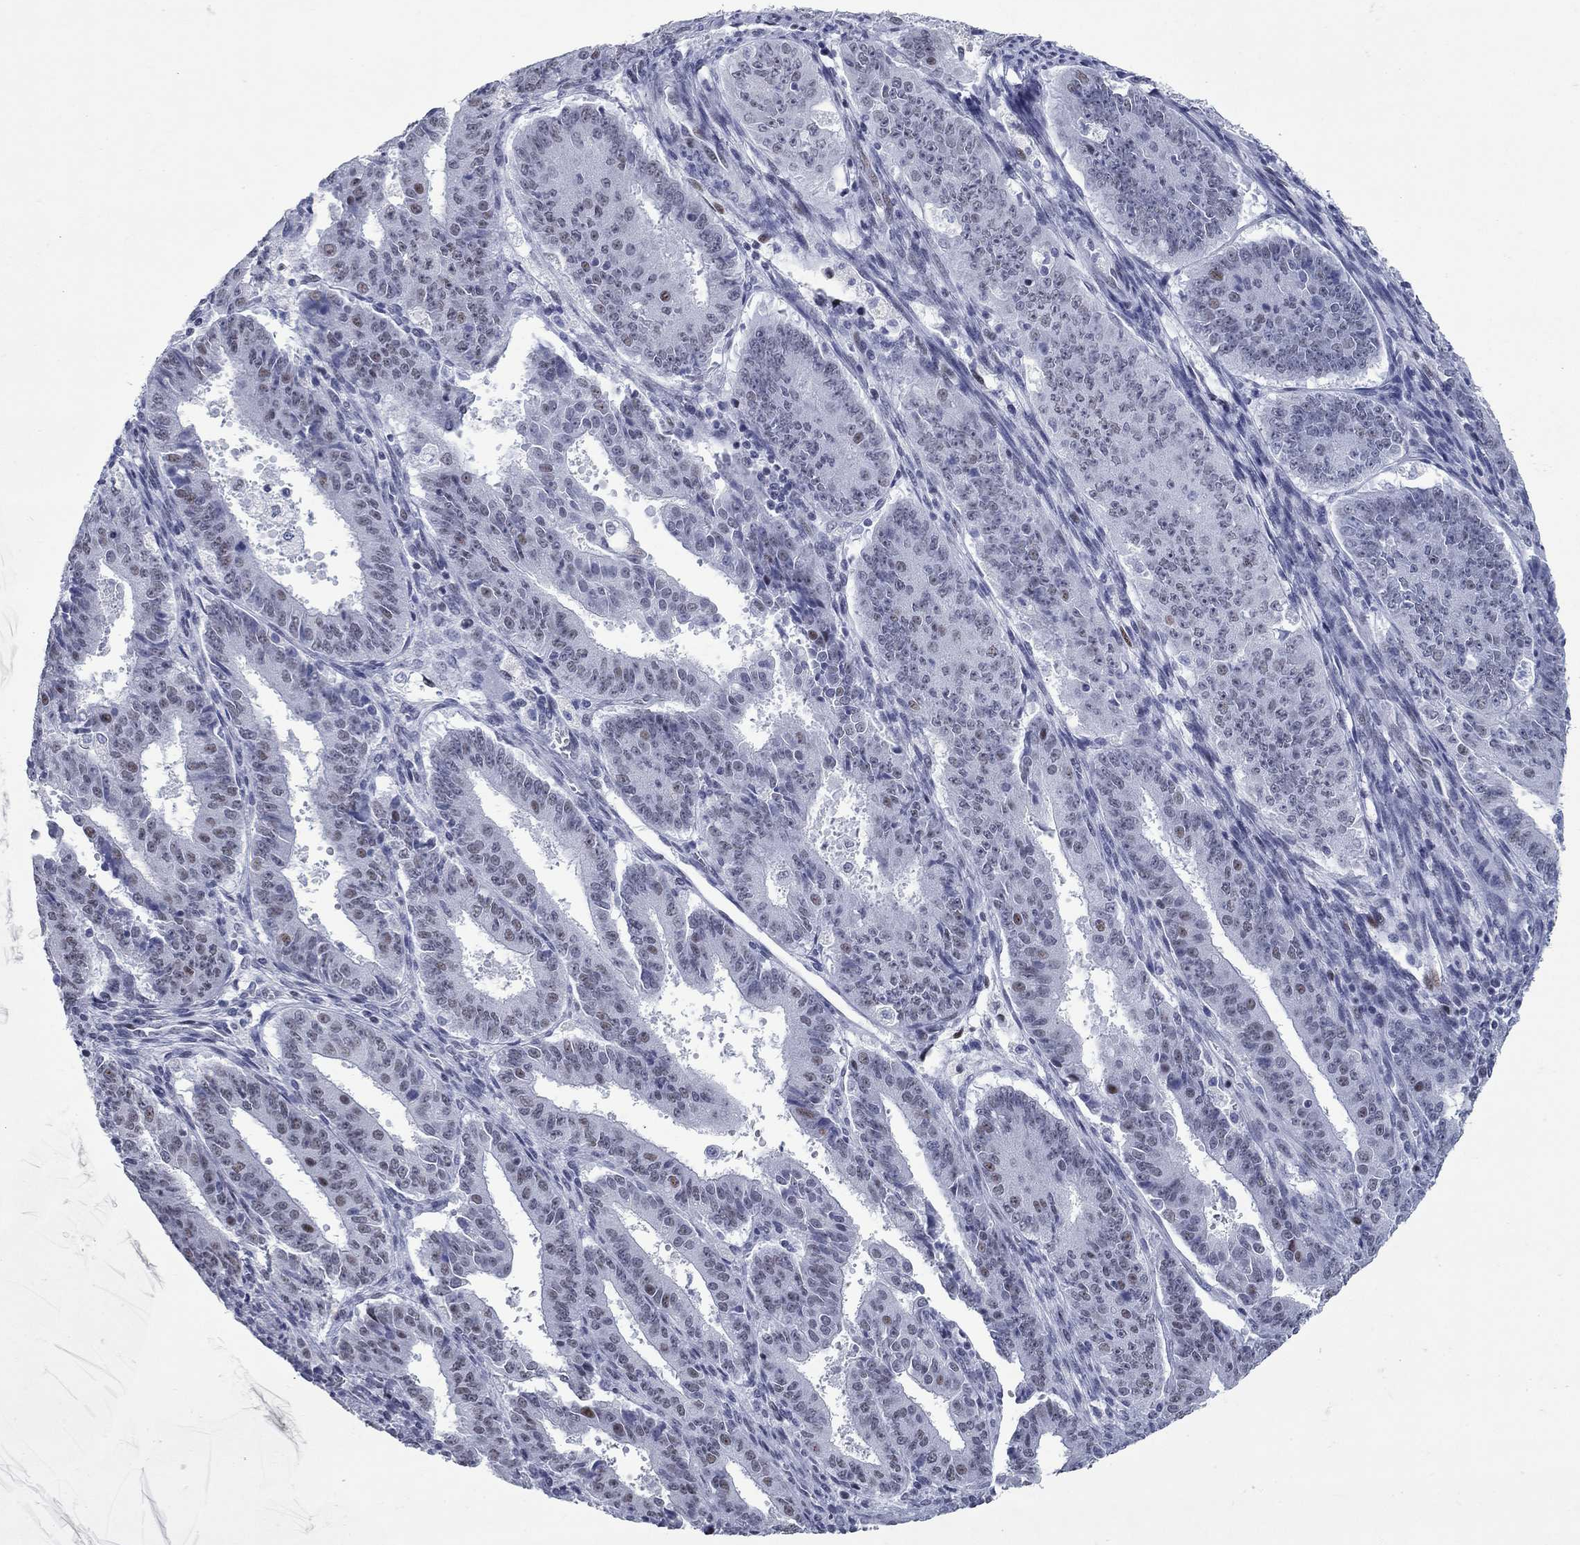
{"staining": {"intensity": "moderate", "quantity": "<25%", "location": "nuclear"}, "tissue": "ovarian cancer", "cell_type": "Tumor cells", "image_type": "cancer", "snomed": [{"axis": "morphology", "description": "Carcinoma, endometroid"}, {"axis": "topography", "description": "Ovary"}], "caption": "Immunohistochemical staining of ovarian cancer displays low levels of moderate nuclear expression in approximately <25% of tumor cells. (Brightfield microscopy of DAB IHC at high magnification).", "gene": "ASF1B", "patient": {"sex": "female", "age": 42}}